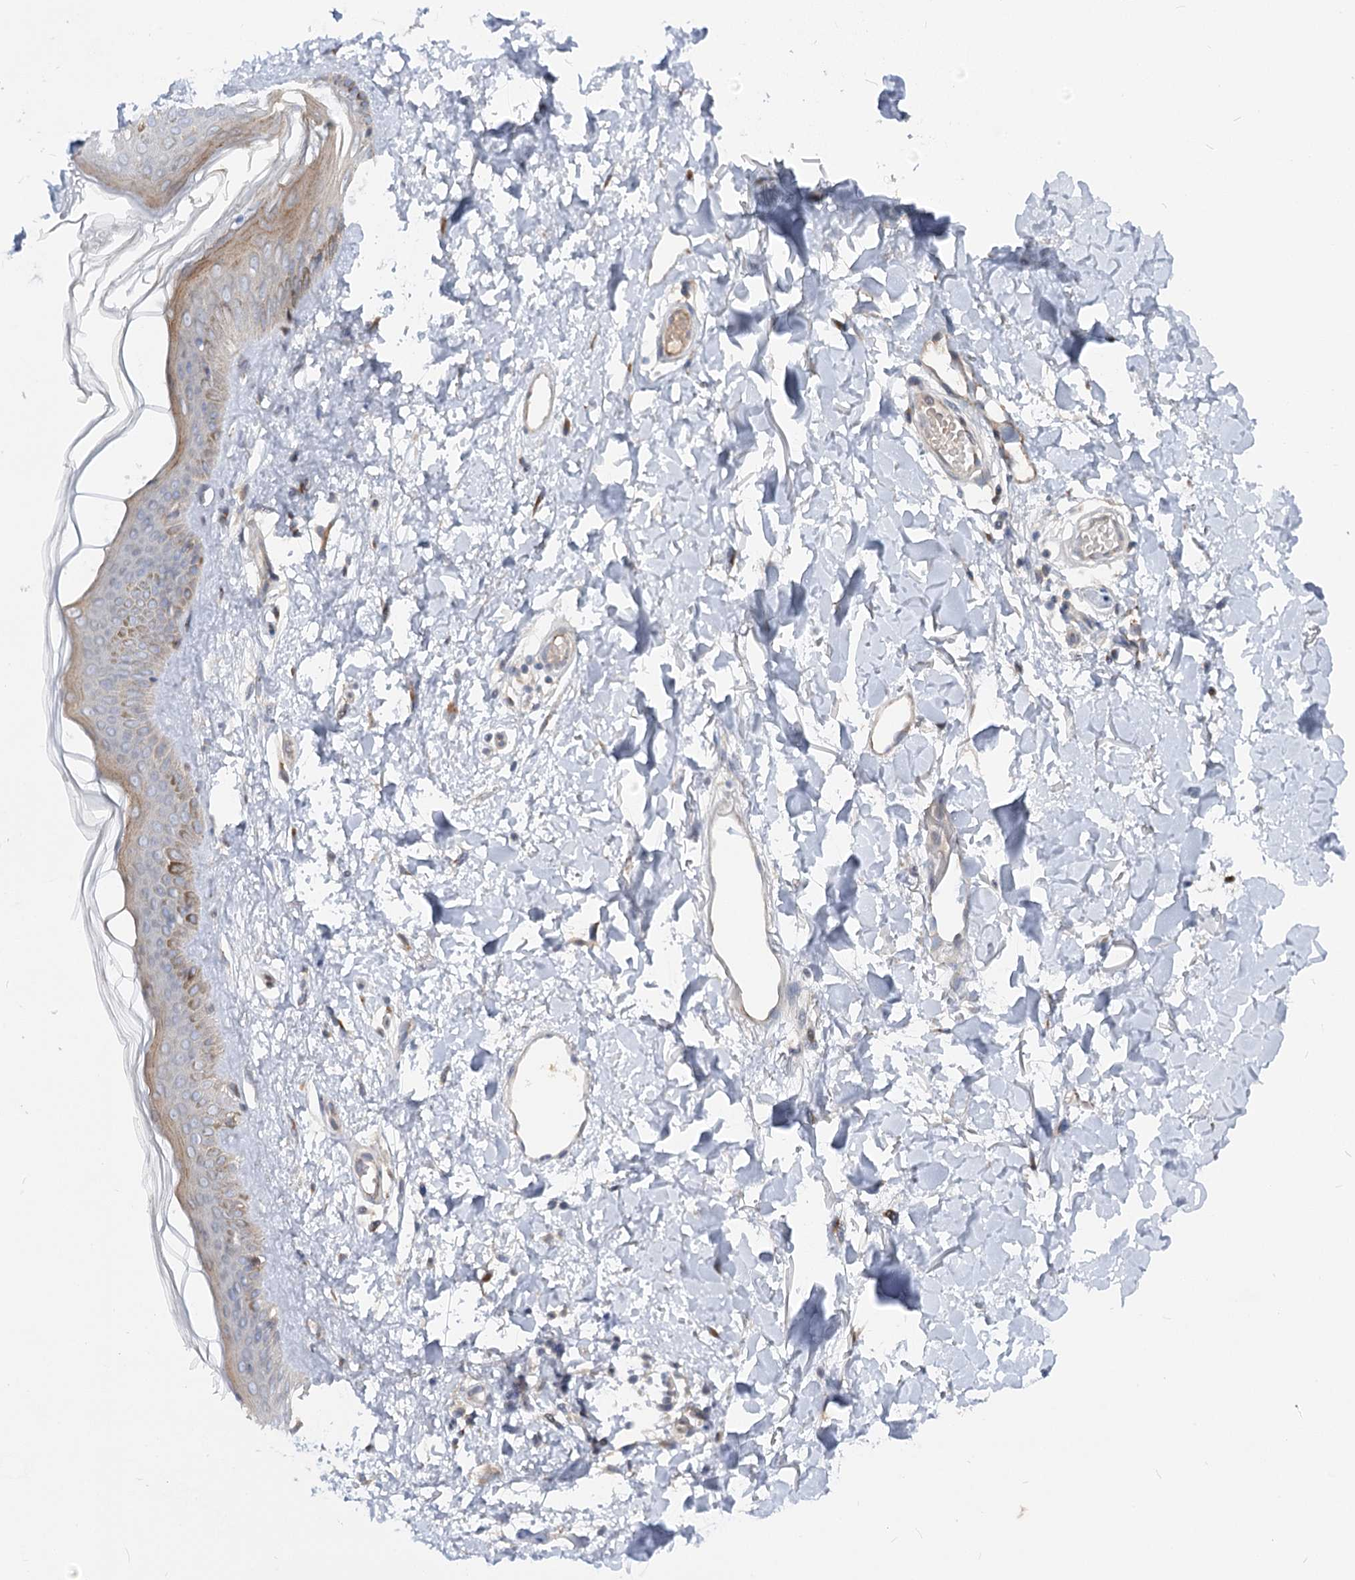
{"staining": {"intensity": "moderate", "quantity": "25%-75%", "location": "cytoplasmic/membranous"}, "tissue": "skin", "cell_type": "Fibroblasts", "image_type": "normal", "snomed": [{"axis": "morphology", "description": "Normal tissue, NOS"}, {"axis": "topography", "description": "Skin"}], "caption": "This photomicrograph reveals immunohistochemistry (IHC) staining of benign human skin, with medium moderate cytoplasmic/membranous expression in approximately 25%-75% of fibroblasts.", "gene": "FGF19", "patient": {"sex": "female", "age": 58}}